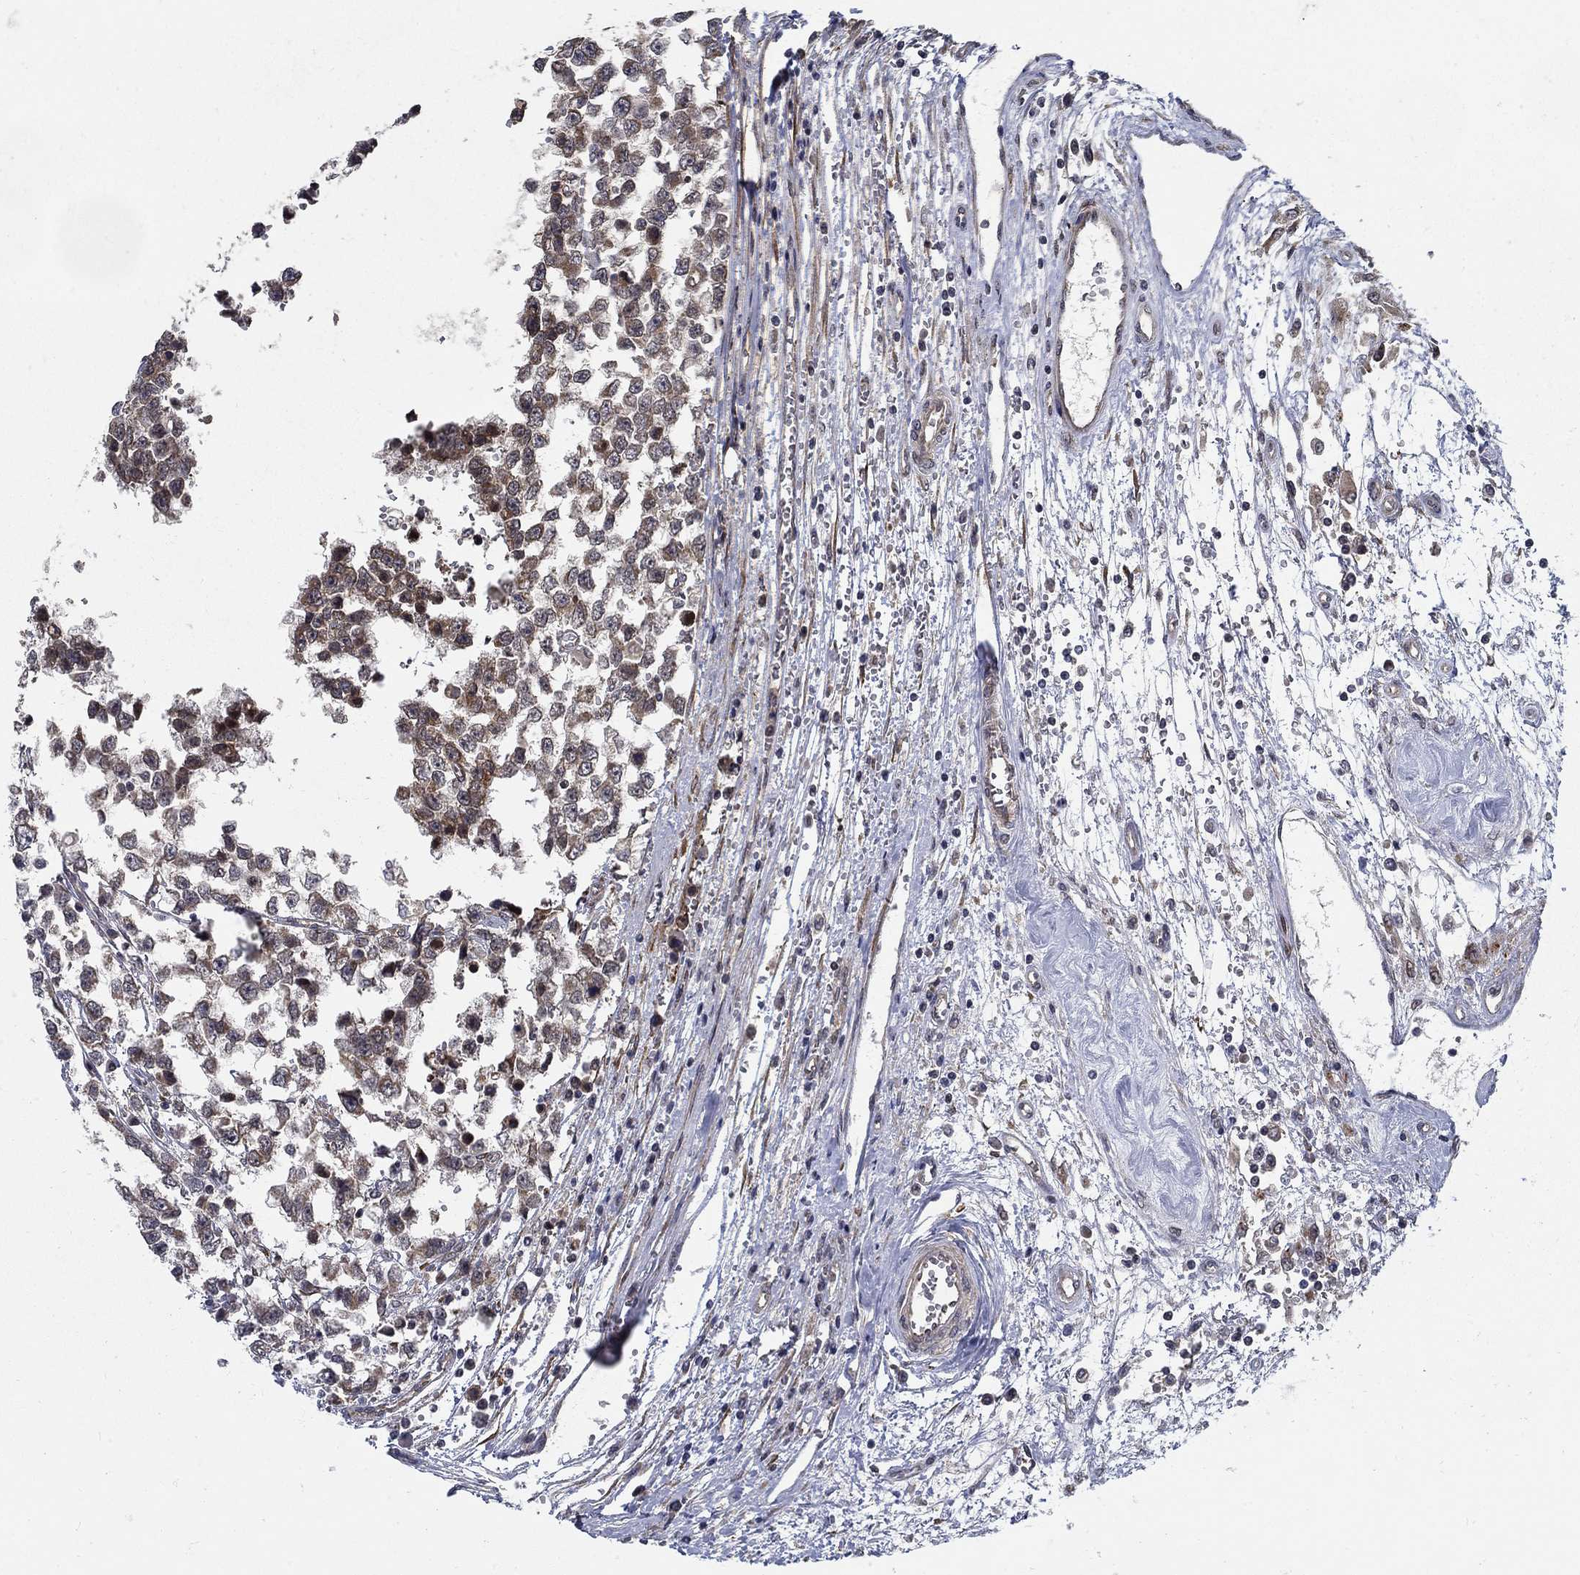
{"staining": {"intensity": "strong", "quantity": "25%-75%", "location": "nuclear"}, "tissue": "testis cancer", "cell_type": "Tumor cells", "image_type": "cancer", "snomed": [{"axis": "morphology", "description": "Normal tissue, NOS"}, {"axis": "morphology", "description": "Seminoma, NOS"}, {"axis": "topography", "description": "Testis"}, {"axis": "topography", "description": "Epididymis"}], "caption": "This image exhibits immunohistochemistry staining of seminoma (testis), with high strong nuclear expression in about 25%-75% of tumor cells.", "gene": "ZNF594", "patient": {"sex": "male", "age": 34}}